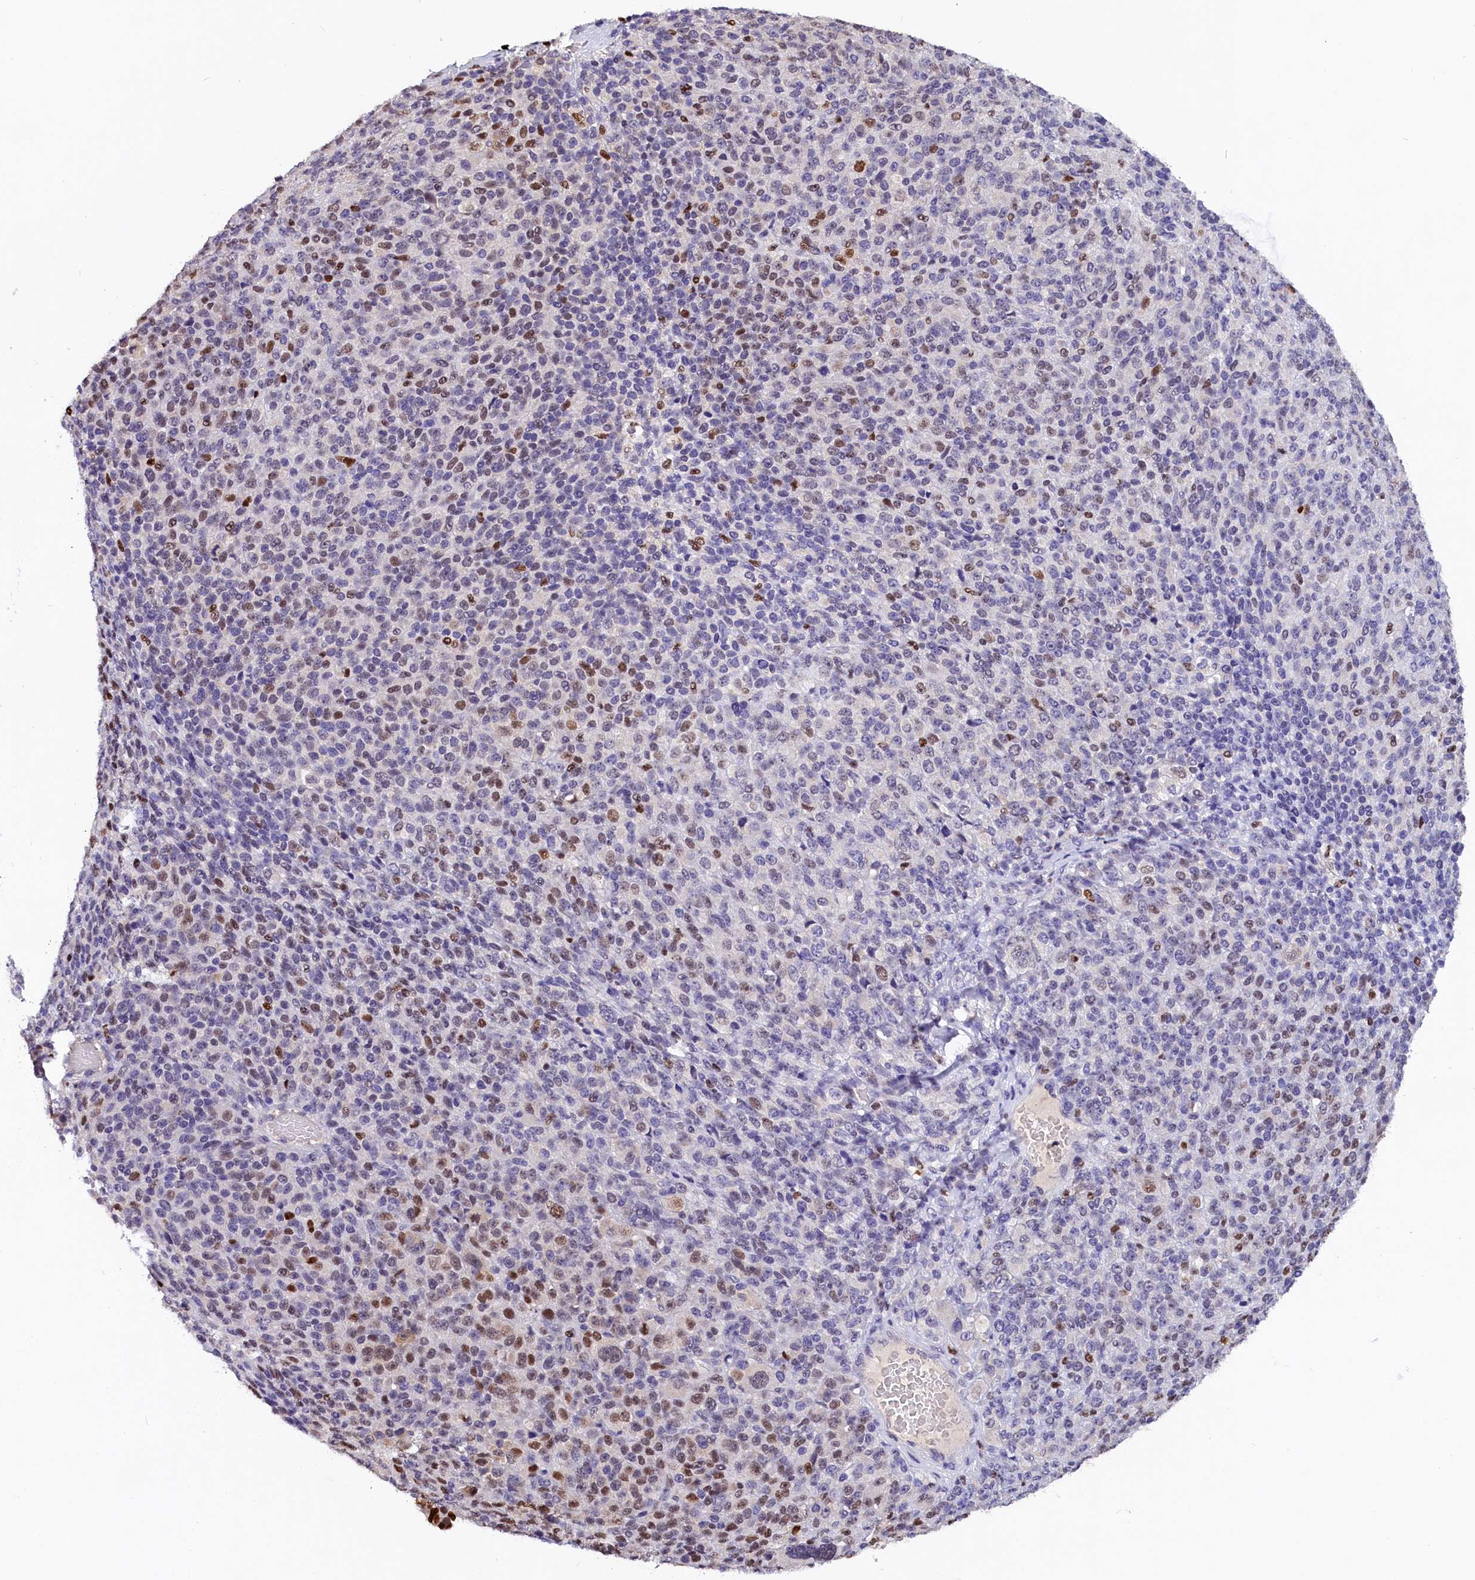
{"staining": {"intensity": "moderate", "quantity": "<25%", "location": "nuclear"}, "tissue": "melanoma", "cell_type": "Tumor cells", "image_type": "cancer", "snomed": [{"axis": "morphology", "description": "Malignant melanoma, Metastatic site"}, {"axis": "topography", "description": "Brain"}], "caption": "Tumor cells display low levels of moderate nuclear expression in about <25% of cells in human melanoma.", "gene": "BTBD9", "patient": {"sex": "female", "age": 56}}